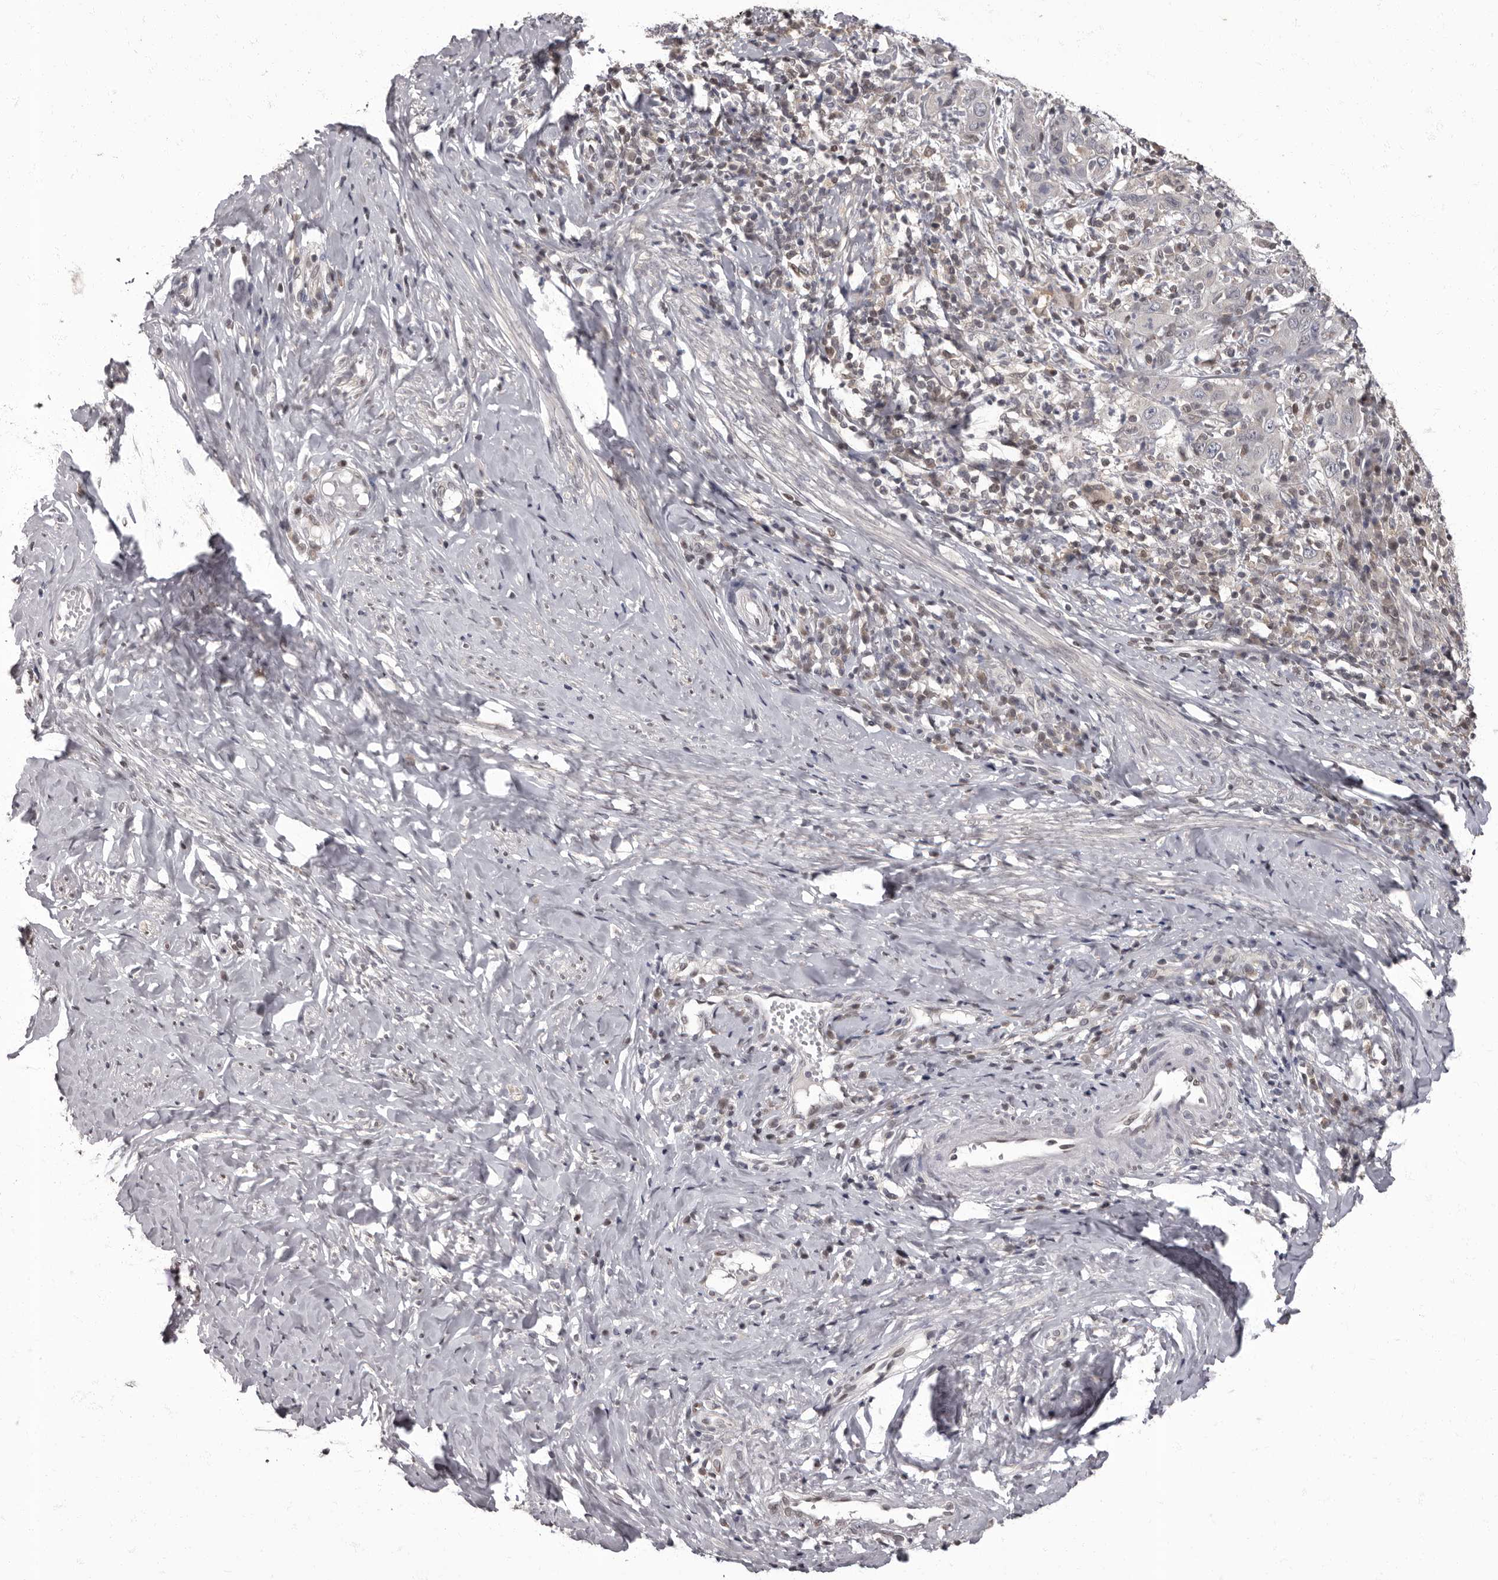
{"staining": {"intensity": "negative", "quantity": "none", "location": "none"}, "tissue": "cervical cancer", "cell_type": "Tumor cells", "image_type": "cancer", "snomed": [{"axis": "morphology", "description": "Squamous cell carcinoma, NOS"}, {"axis": "topography", "description": "Cervix"}], "caption": "A photomicrograph of human cervical squamous cell carcinoma is negative for staining in tumor cells. (Immunohistochemistry, brightfield microscopy, high magnification).", "gene": "C1orf50", "patient": {"sex": "female", "age": 46}}